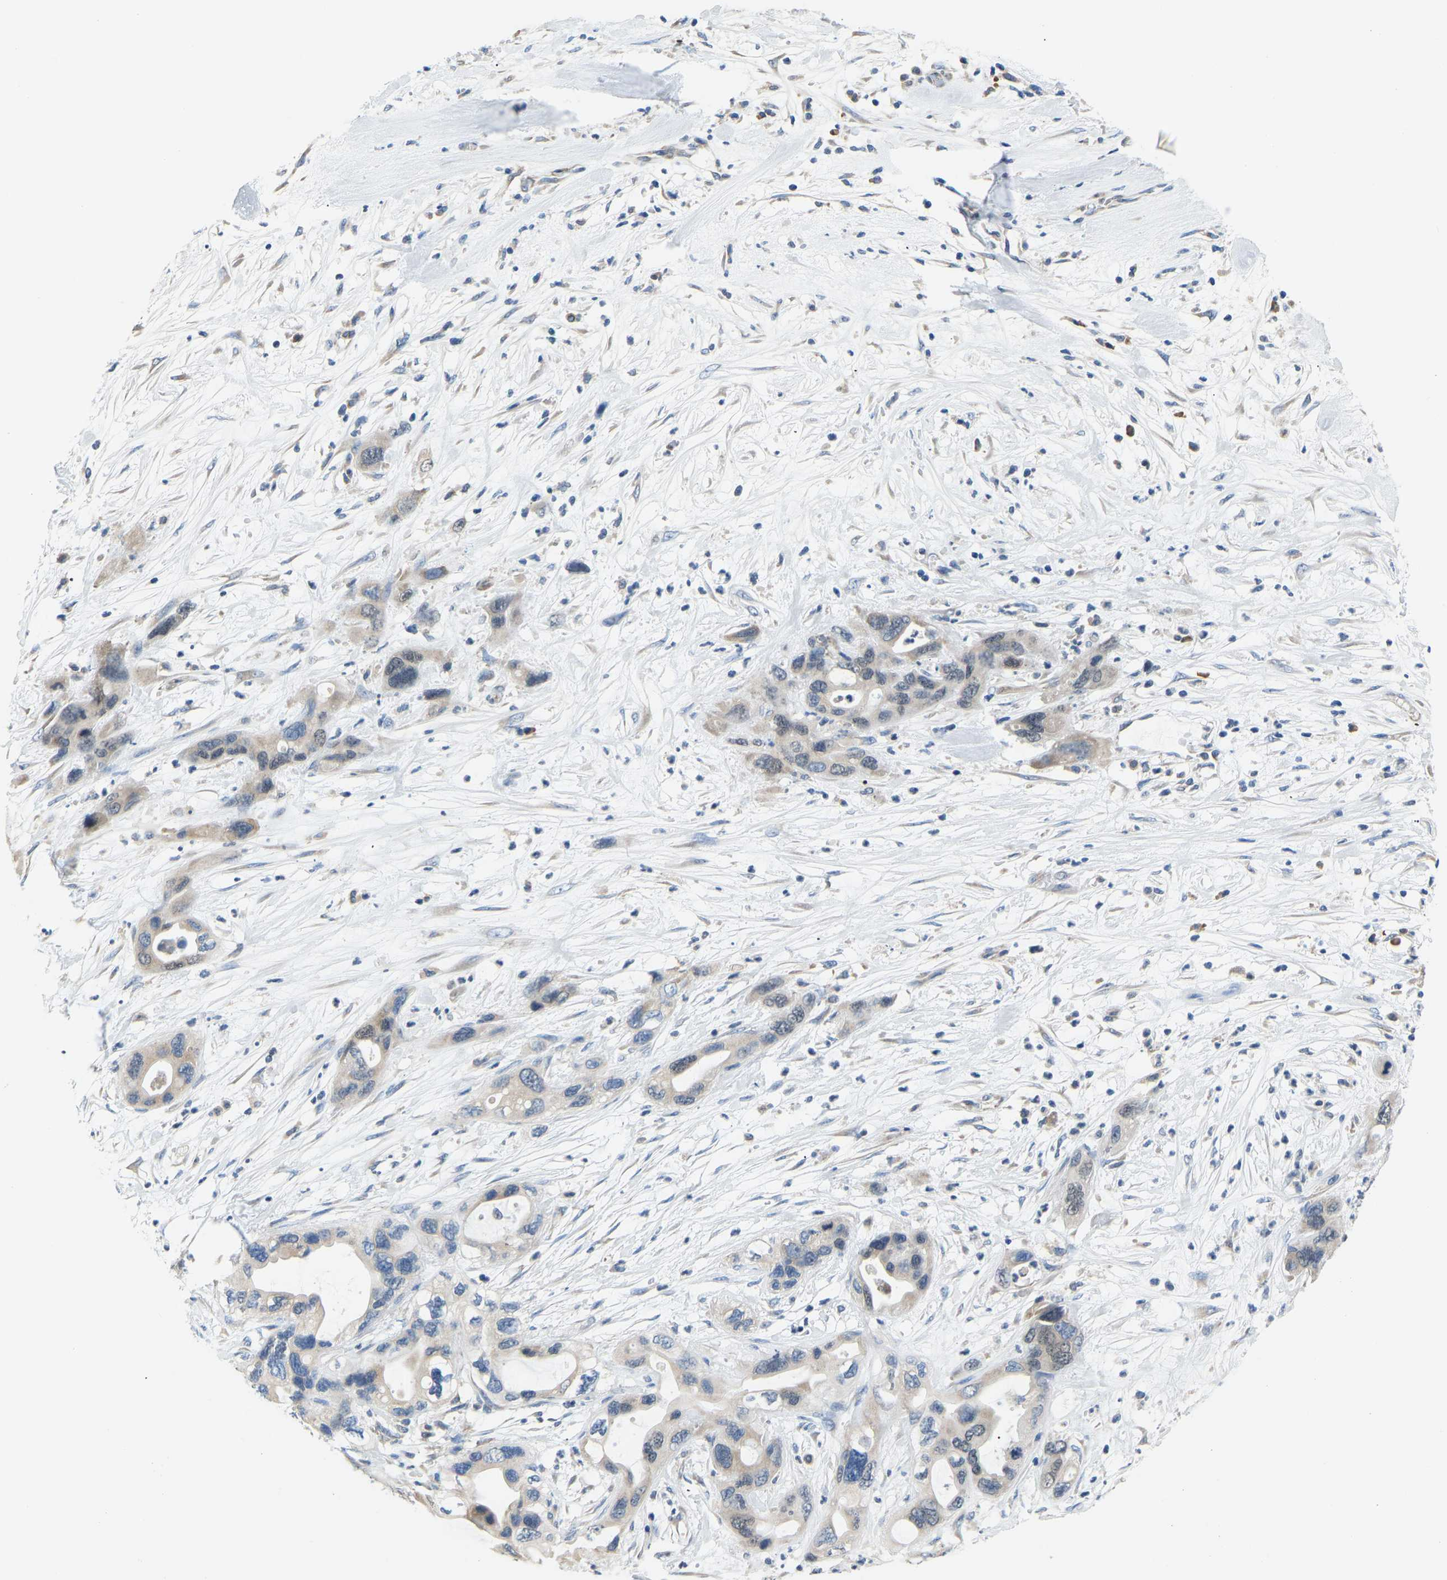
{"staining": {"intensity": "negative", "quantity": "none", "location": "none"}, "tissue": "pancreatic cancer", "cell_type": "Tumor cells", "image_type": "cancer", "snomed": [{"axis": "morphology", "description": "Adenocarcinoma, NOS"}, {"axis": "topography", "description": "Pancreas"}], "caption": "Photomicrograph shows no protein expression in tumor cells of pancreatic adenocarcinoma tissue.", "gene": "VRK1", "patient": {"sex": "female", "age": 71}}